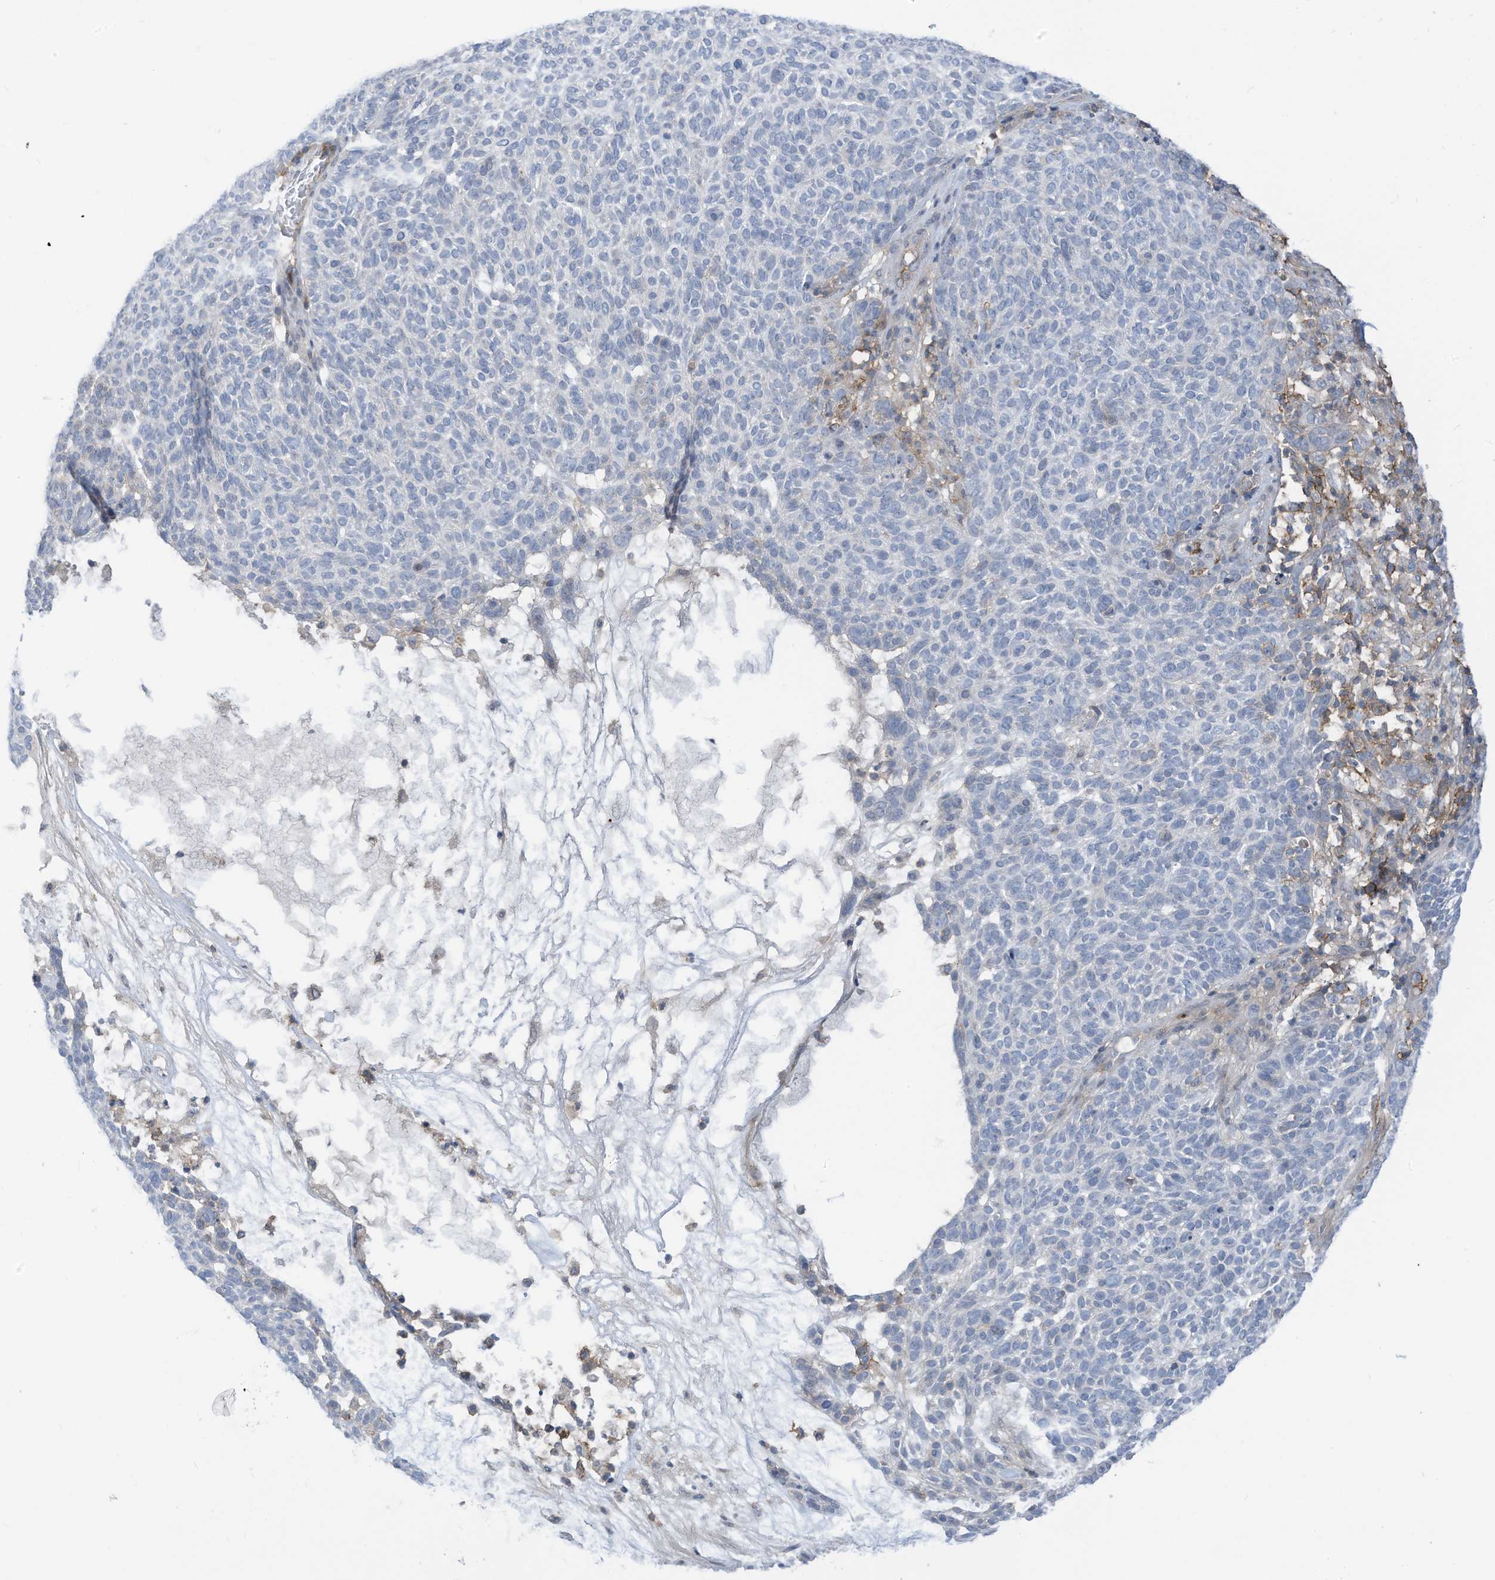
{"staining": {"intensity": "negative", "quantity": "none", "location": "none"}, "tissue": "skin cancer", "cell_type": "Tumor cells", "image_type": "cancer", "snomed": [{"axis": "morphology", "description": "Squamous cell carcinoma, NOS"}, {"axis": "topography", "description": "Skin"}], "caption": "DAB (3,3'-diaminobenzidine) immunohistochemical staining of skin squamous cell carcinoma reveals no significant expression in tumor cells.", "gene": "SLC1A5", "patient": {"sex": "female", "age": 90}}